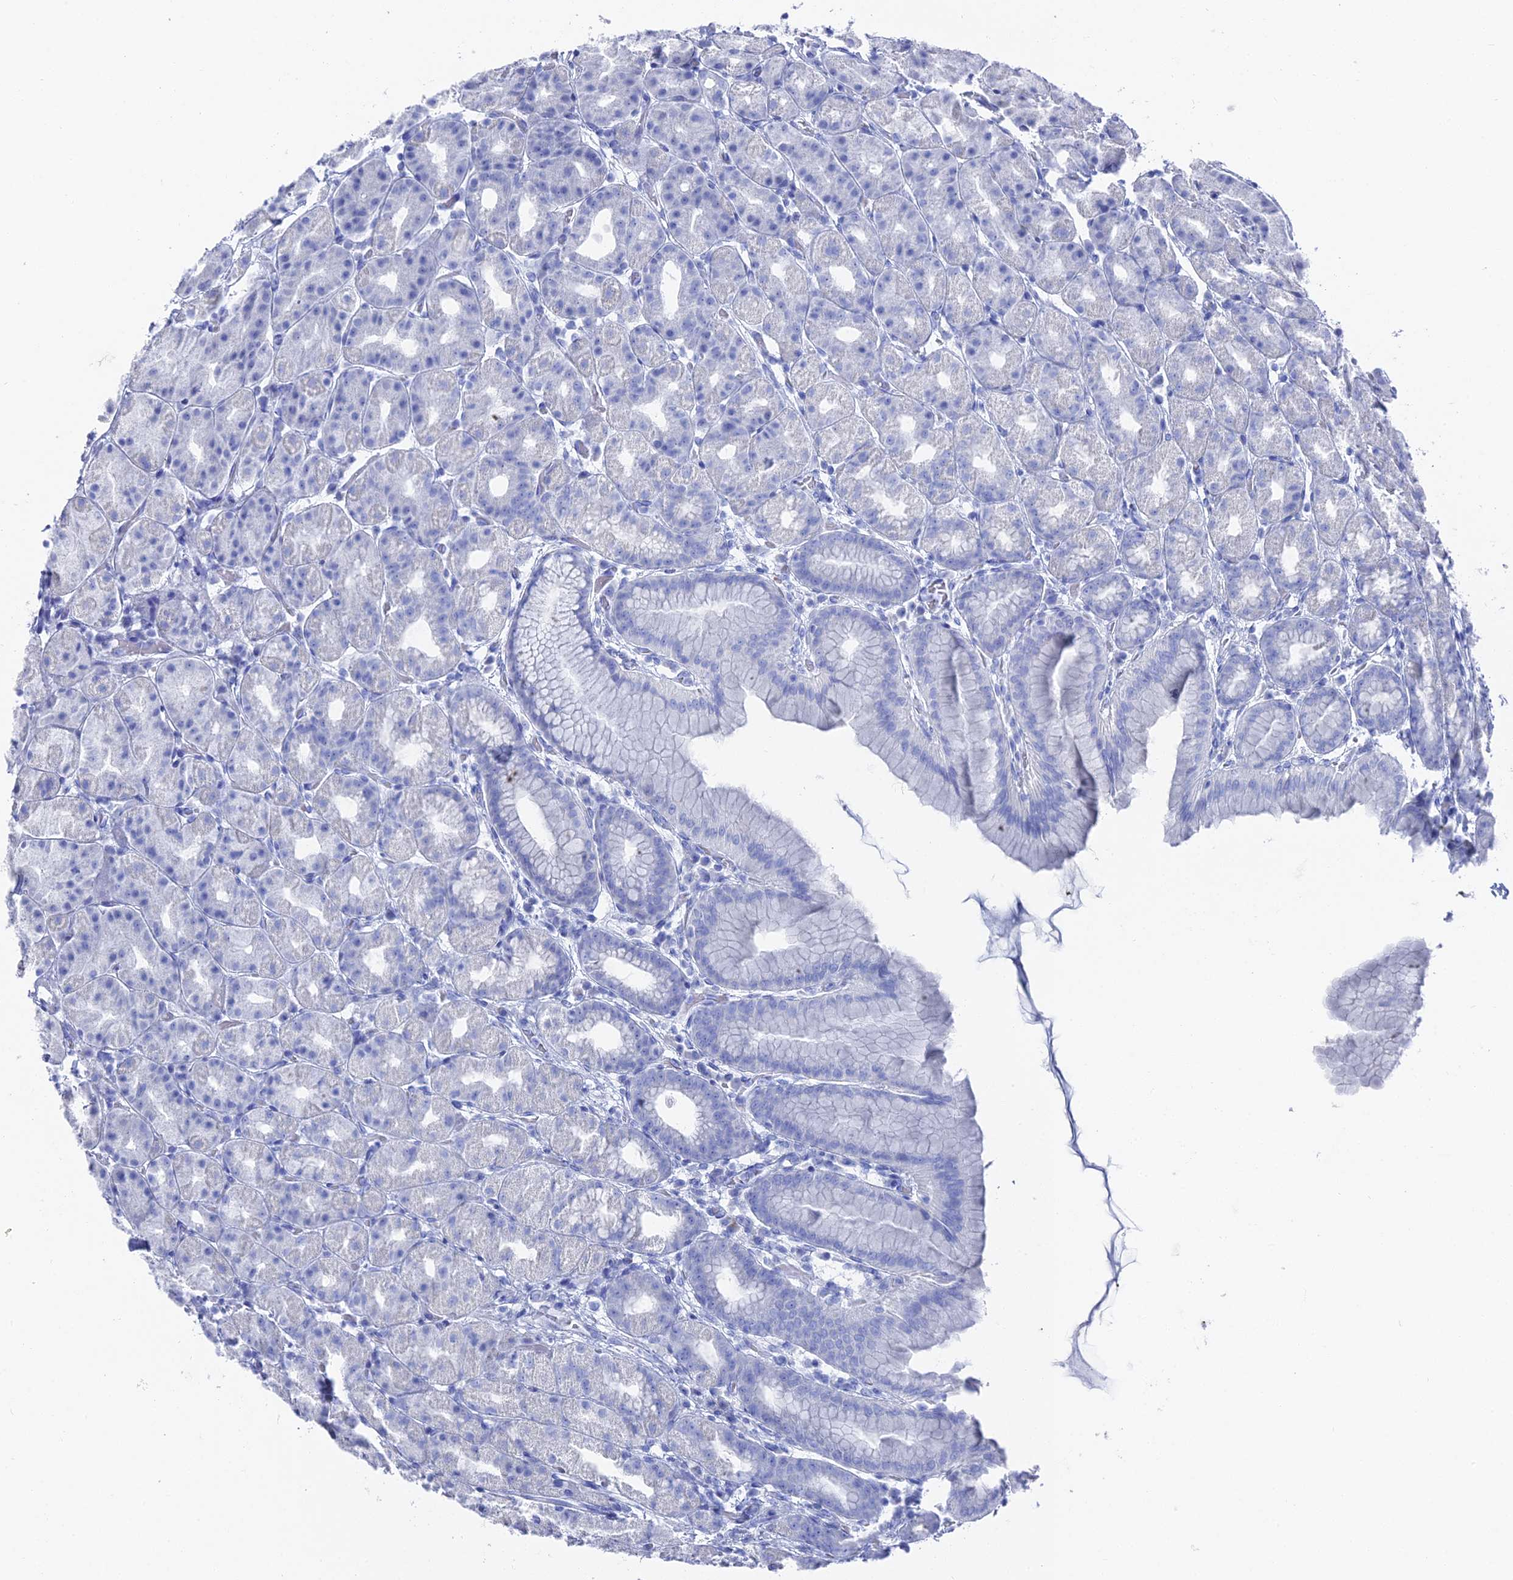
{"staining": {"intensity": "negative", "quantity": "none", "location": "none"}, "tissue": "stomach", "cell_type": "Glandular cells", "image_type": "normal", "snomed": [{"axis": "morphology", "description": "Normal tissue, NOS"}, {"axis": "topography", "description": "Stomach, upper"}], "caption": "Glandular cells show no significant protein staining in normal stomach.", "gene": "ENPP3", "patient": {"sex": "male", "age": 68}}